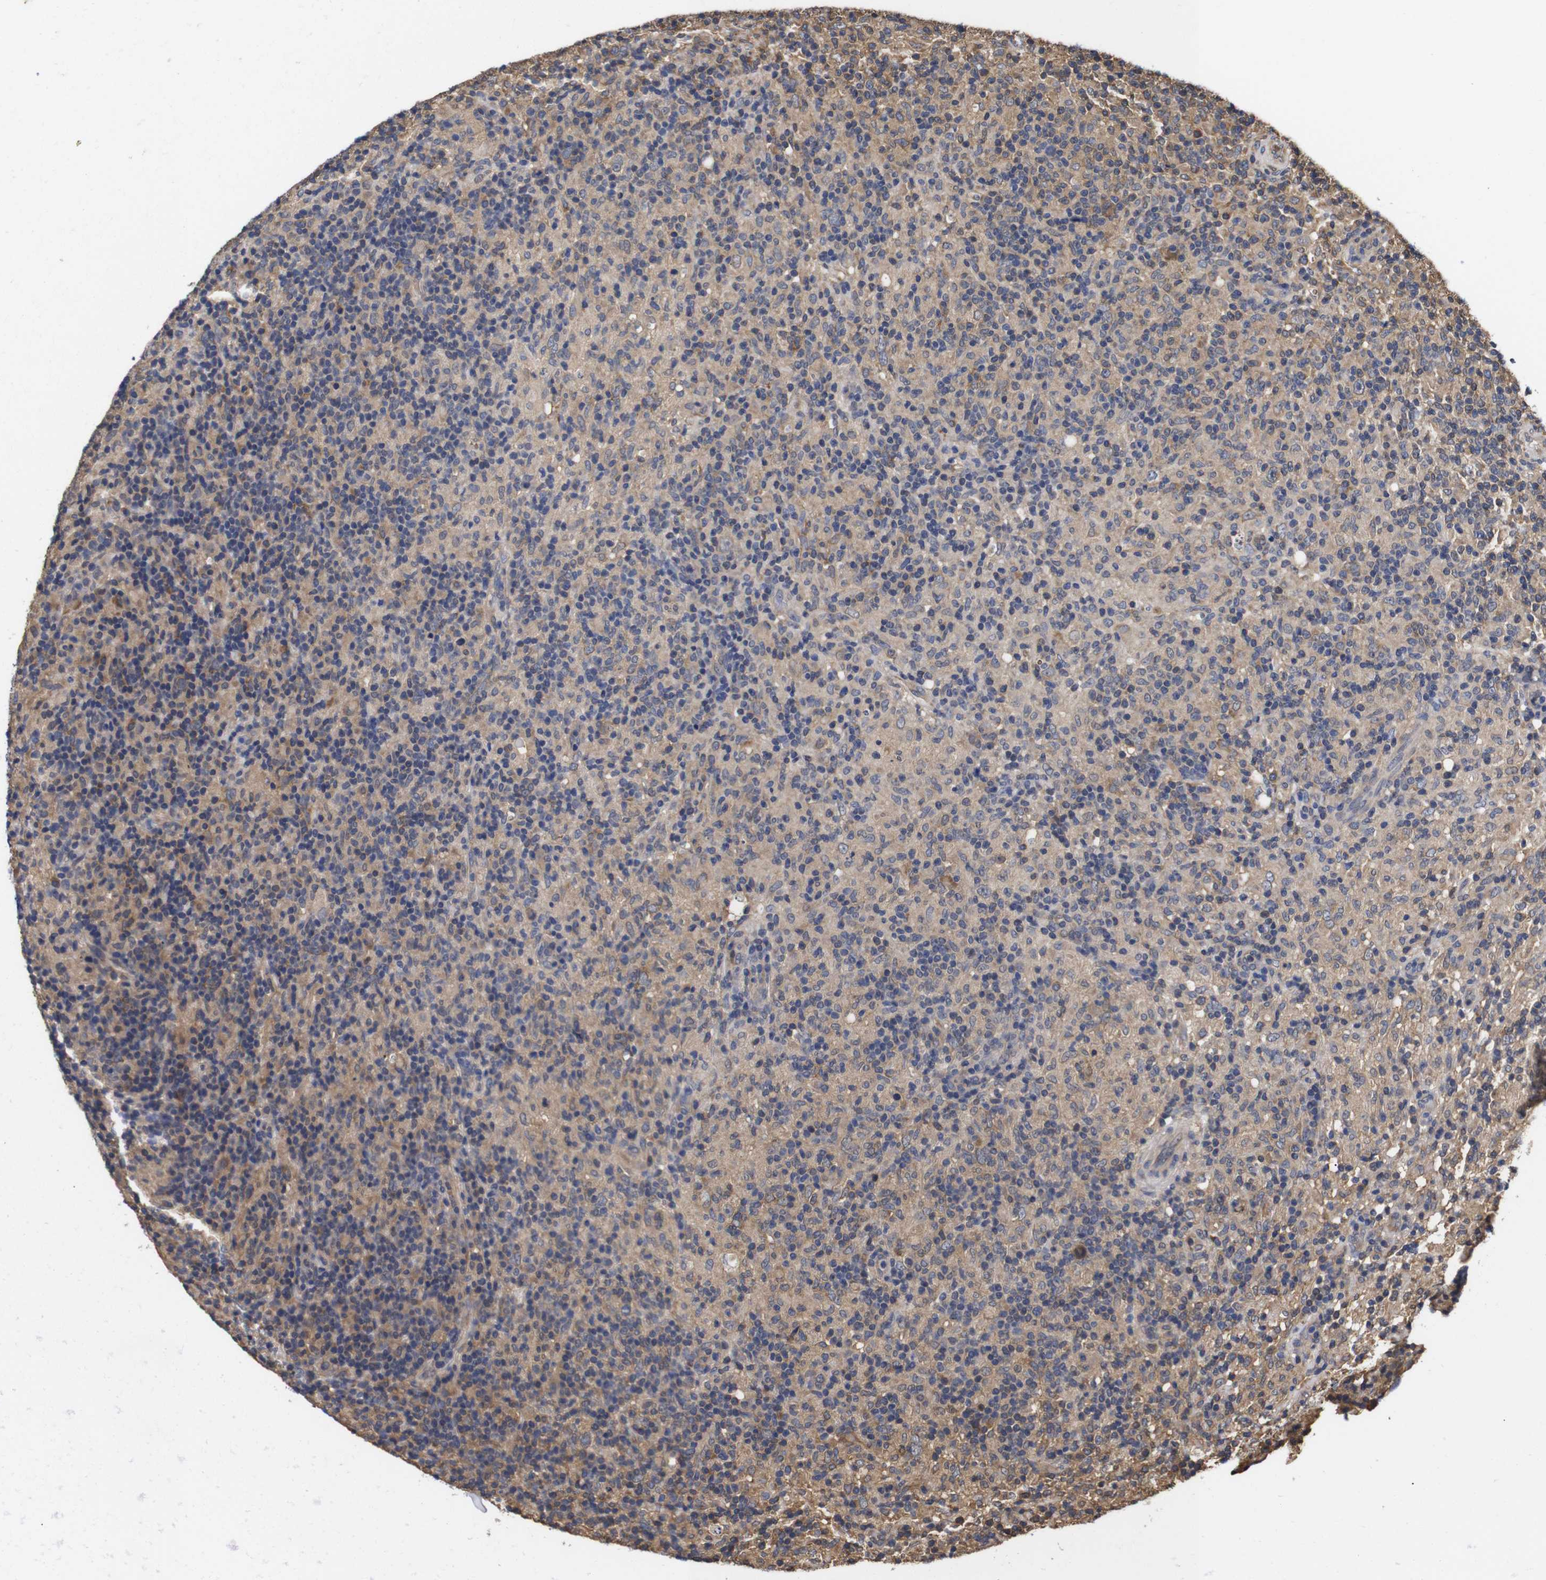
{"staining": {"intensity": "weak", "quantity": ">75%", "location": "cytoplasmic/membranous"}, "tissue": "lymphoma", "cell_type": "Tumor cells", "image_type": "cancer", "snomed": [{"axis": "morphology", "description": "Hodgkin's disease, NOS"}, {"axis": "topography", "description": "Lymph node"}], "caption": "Human lymphoma stained for a protein (brown) demonstrates weak cytoplasmic/membranous positive positivity in about >75% of tumor cells.", "gene": "LRRCC1", "patient": {"sex": "male", "age": 70}}